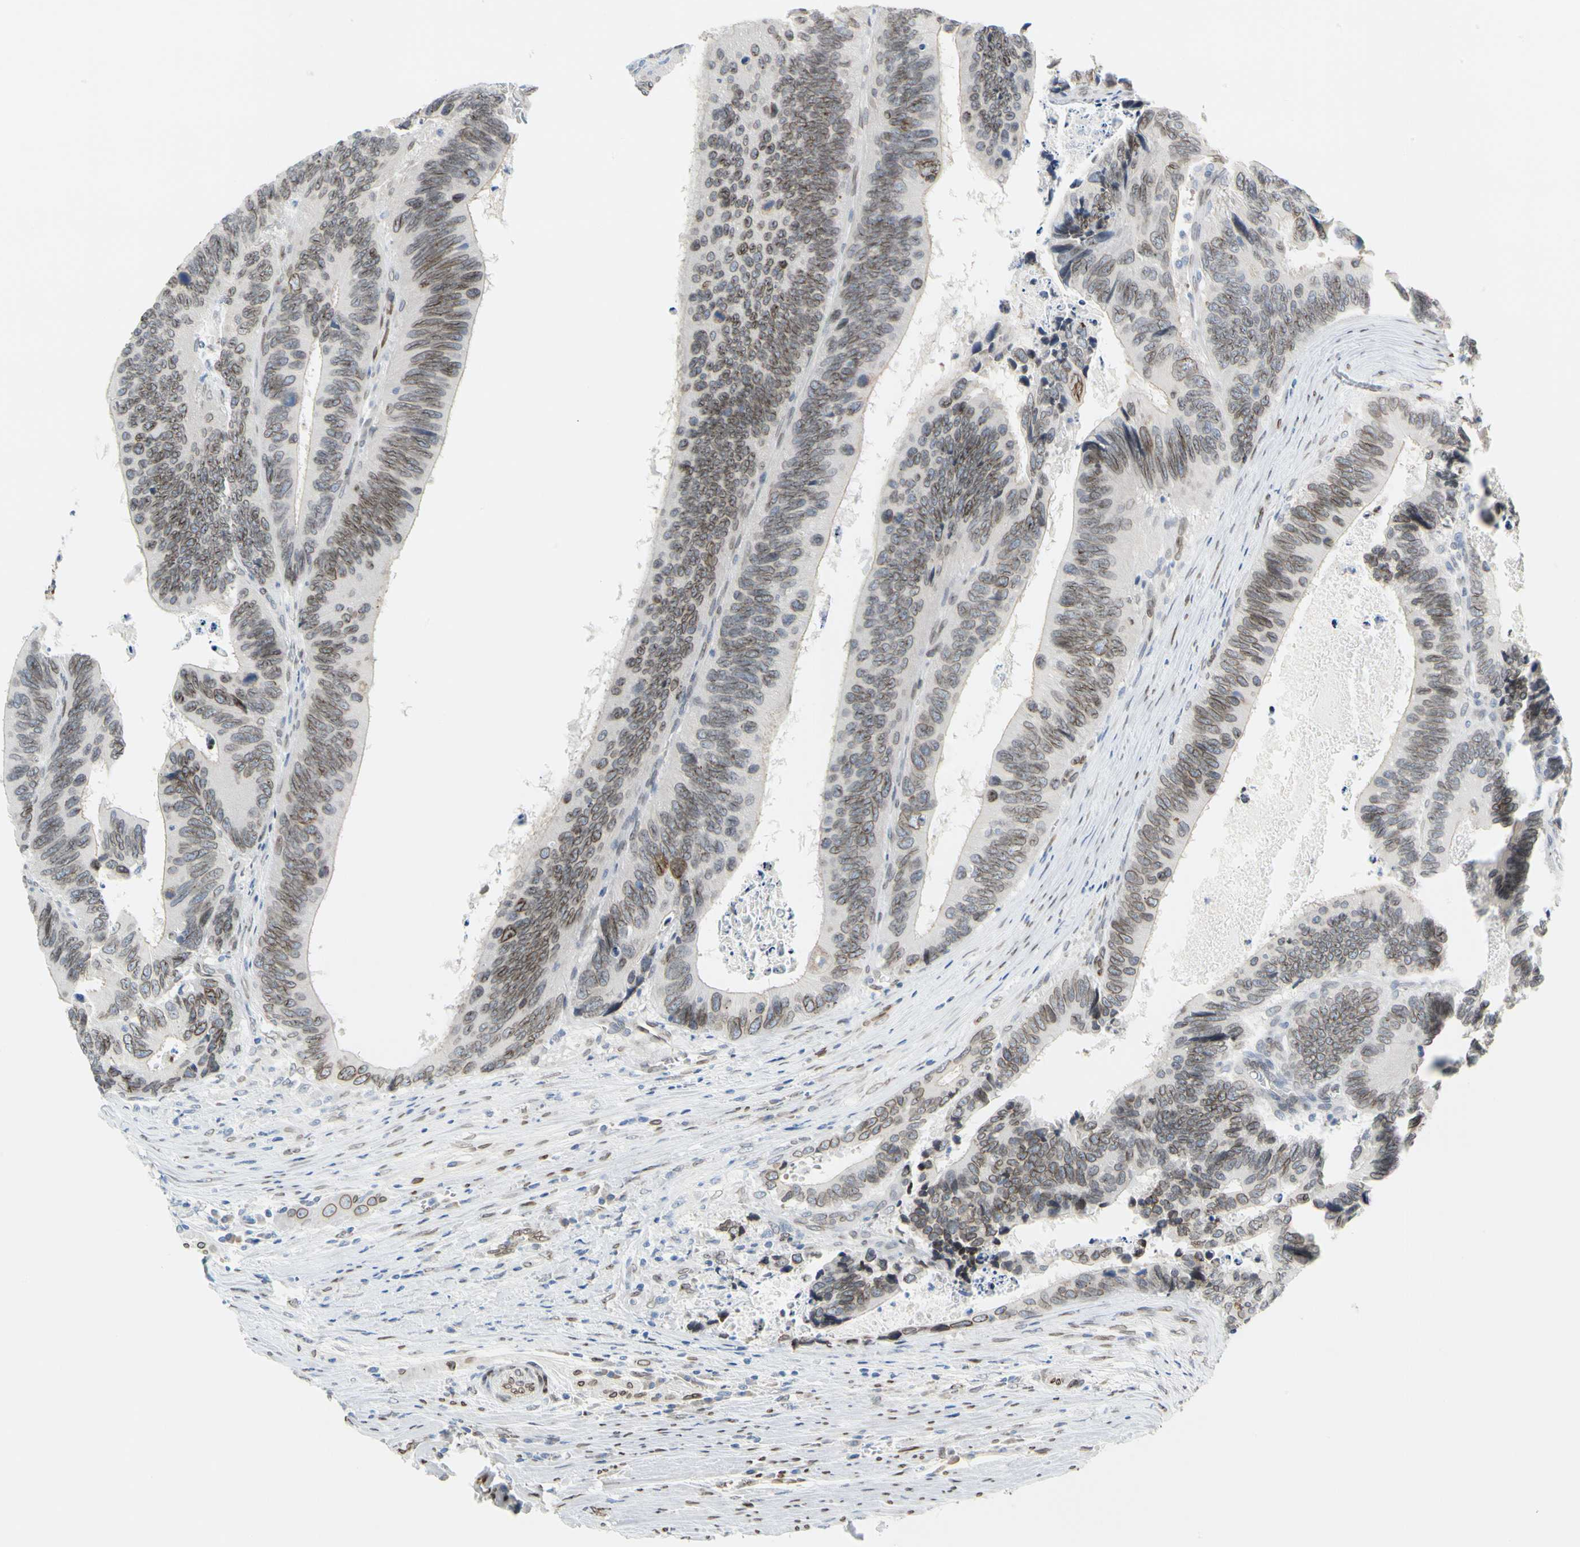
{"staining": {"intensity": "moderate", "quantity": ">75%", "location": "cytoplasmic/membranous,nuclear"}, "tissue": "colorectal cancer", "cell_type": "Tumor cells", "image_type": "cancer", "snomed": [{"axis": "morphology", "description": "Adenocarcinoma, NOS"}, {"axis": "topography", "description": "Colon"}], "caption": "Moderate cytoplasmic/membranous and nuclear expression for a protein is present in about >75% of tumor cells of colorectal adenocarcinoma using immunohistochemistry (IHC).", "gene": "SUN1", "patient": {"sex": "male", "age": 72}}